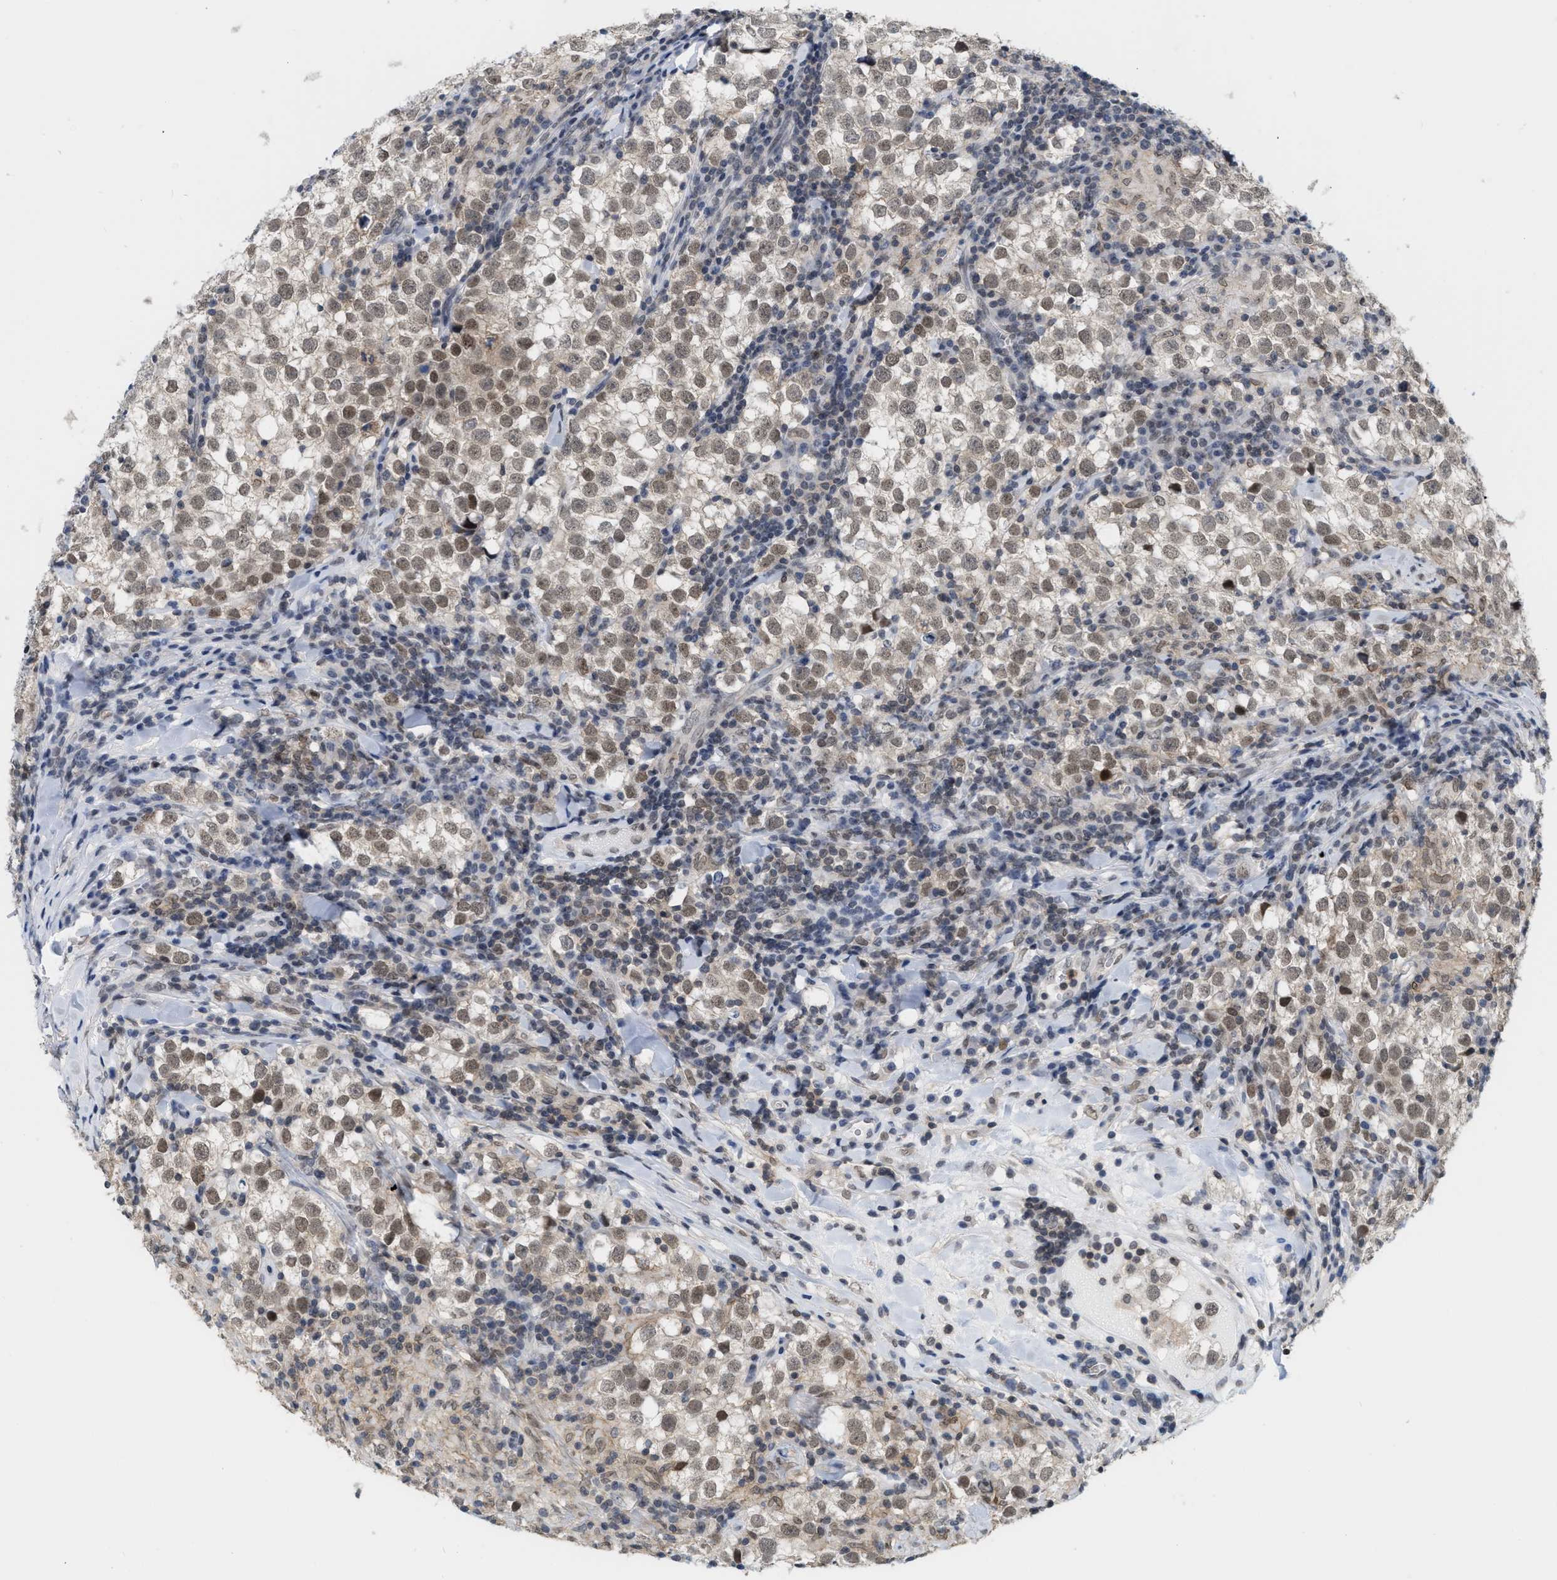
{"staining": {"intensity": "moderate", "quantity": ">75%", "location": "nuclear"}, "tissue": "testis cancer", "cell_type": "Tumor cells", "image_type": "cancer", "snomed": [{"axis": "morphology", "description": "Seminoma, NOS"}, {"axis": "morphology", "description": "Carcinoma, Embryonal, NOS"}, {"axis": "topography", "description": "Testis"}], "caption": "Testis cancer (embryonal carcinoma) tissue reveals moderate nuclear staining in about >75% of tumor cells, visualized by immunohistochemistry.", "gene": "BAIAP2L1", "patient": {"sex": "male", "age": 36}}